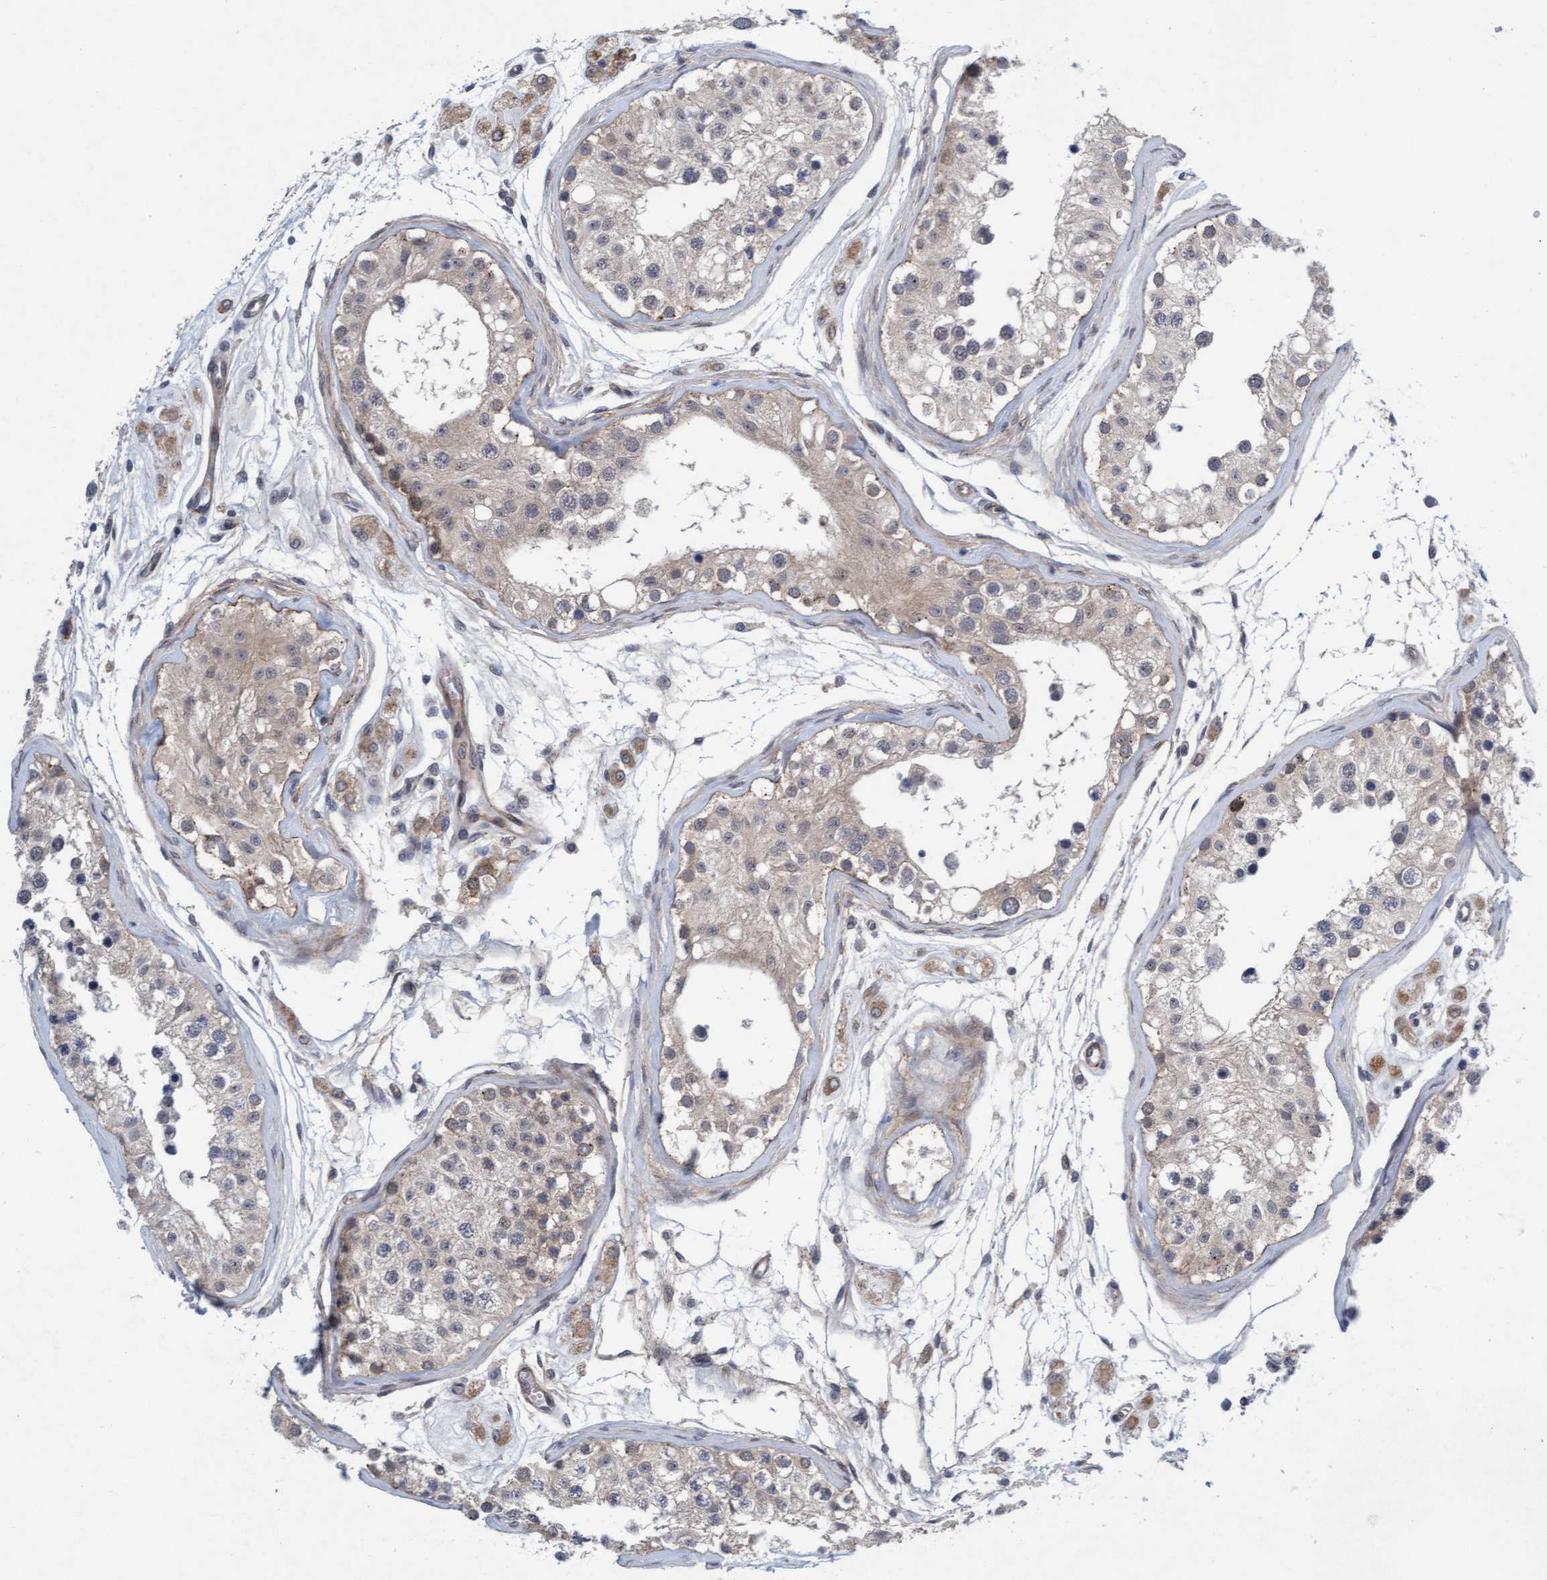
{"staining": {"intensity": "weak", "quantity": "25%-75%", "location": "cytoplasmic/membranous"}, "tissue": "testis", "cell_type": "Cells in seminiferous ducts", "image_type": "normal", "snomed": [{"axis": "morphology", "description": "Normal tissue, NOS"}, {"axis": "morphology", "description": "Adenocarcinoma, metastatic, NOS"}, {"axis": "topography", "description": "Testis"}], "caption": "Normal testis reveals weak cytoplasmic/membranous positivity in approximately 25%-75% of cells in seminiferous ducts Using DAB (brown) and hematoxylin (blue) stains, captured at high magnification using brightfield microscopy..", "gene": "TSTD2", "patient": {"sex": "male", "age": 26}}